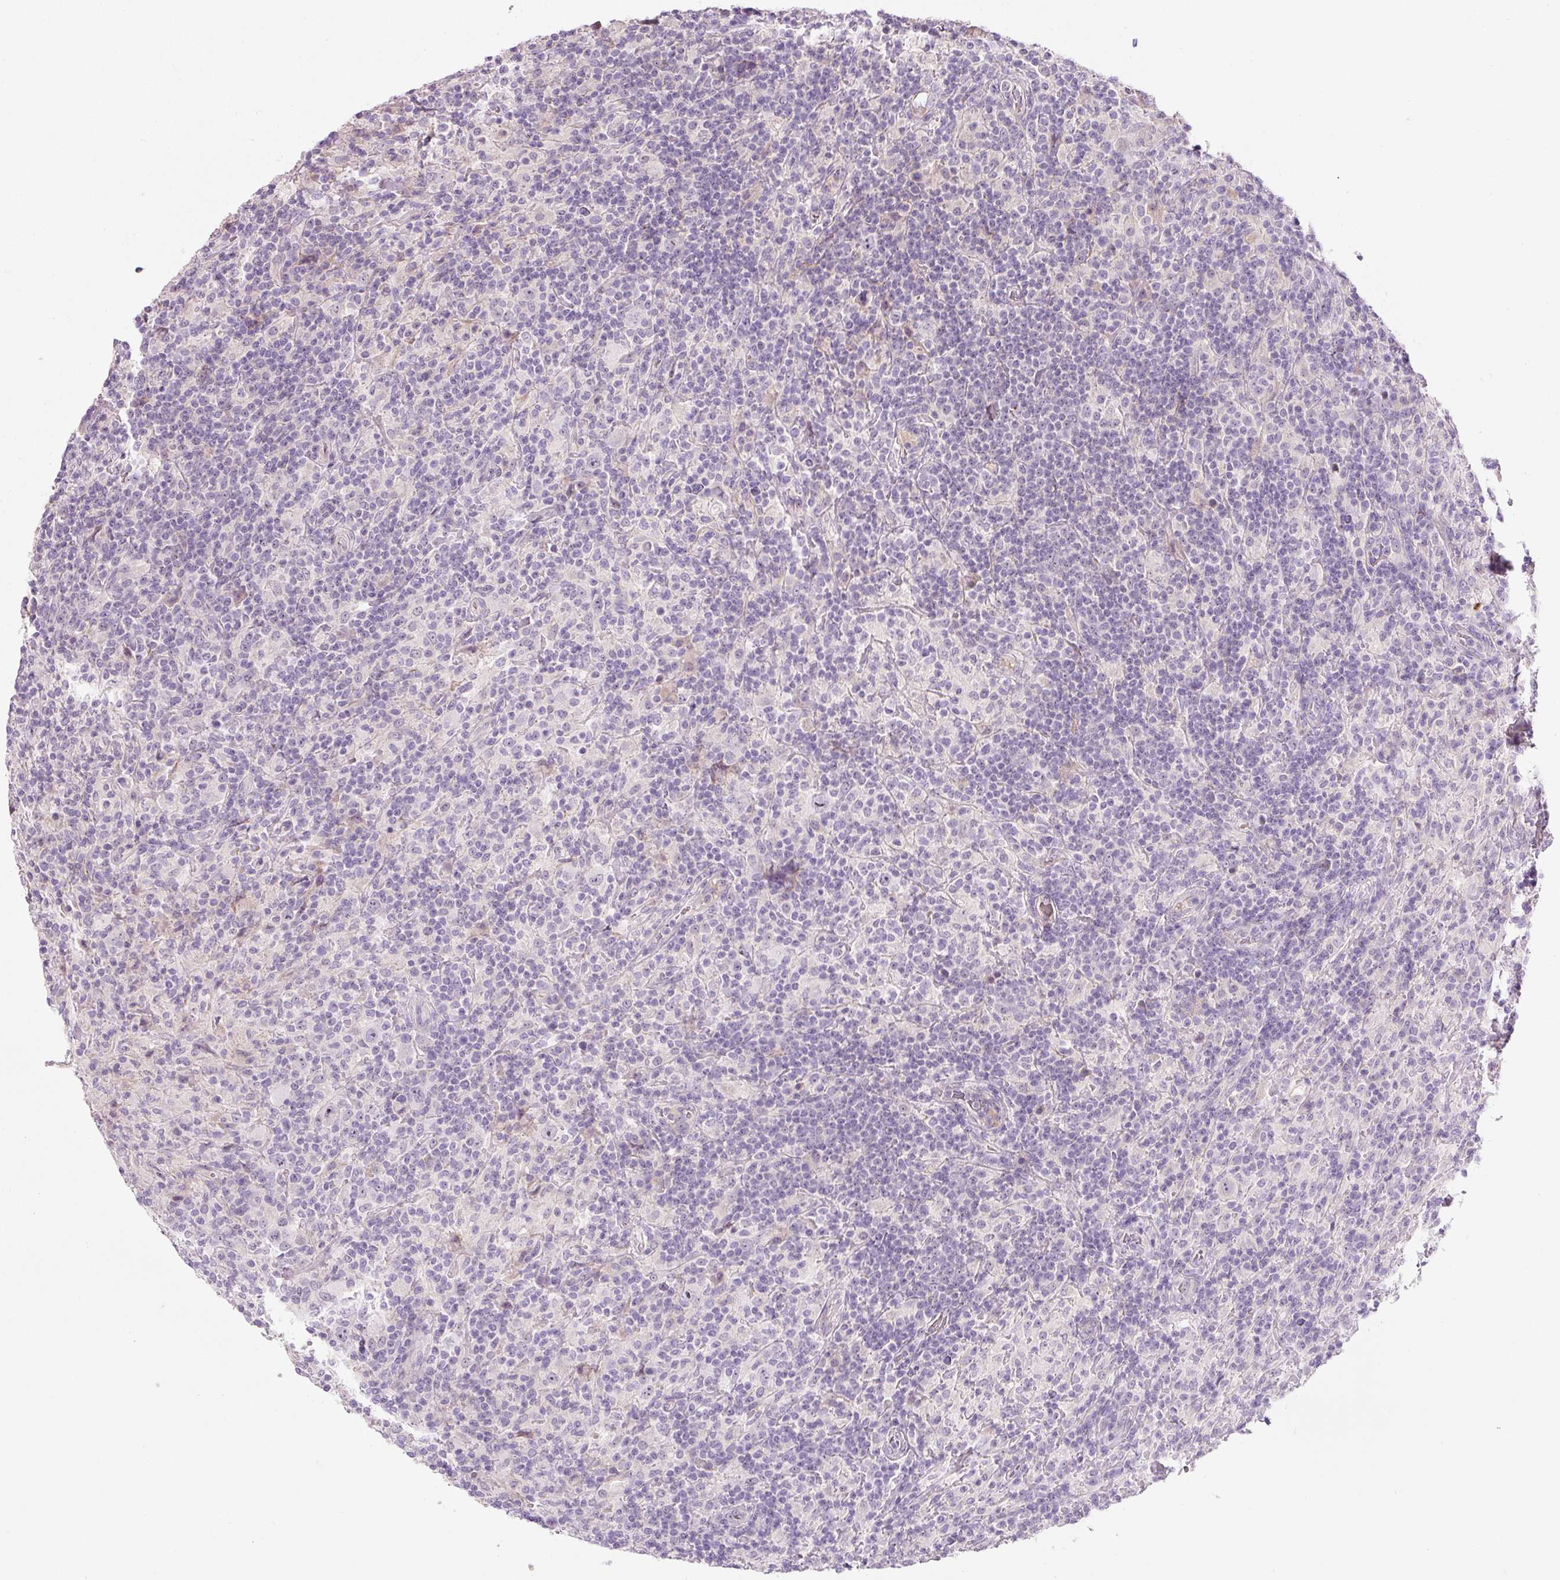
{"staining": {"intensity": "negative", "quantity": "none", "location": "none"}, "tissue": "lymphoma", "cell_type": "Tumor cells", "image_type": "cancer", "snomed": [{"axis": "morphology", "description": "Hodgkin's disease, NOS"}, {"axis": "topography", "description": "Lymph node"}], "caption": "Hodgkin's disease was stained to show a protein in brown. There is no significant expression in tumor cells. The staining was performed using DAB (3,3'-diaminobenzidine) to visualize the protein expression in brown, while the nuclei were stained in blue with hematoxylin (Magnification: 20x).", "gene": "TMEM37", "patient": {"sex": "male", "age": 70}}